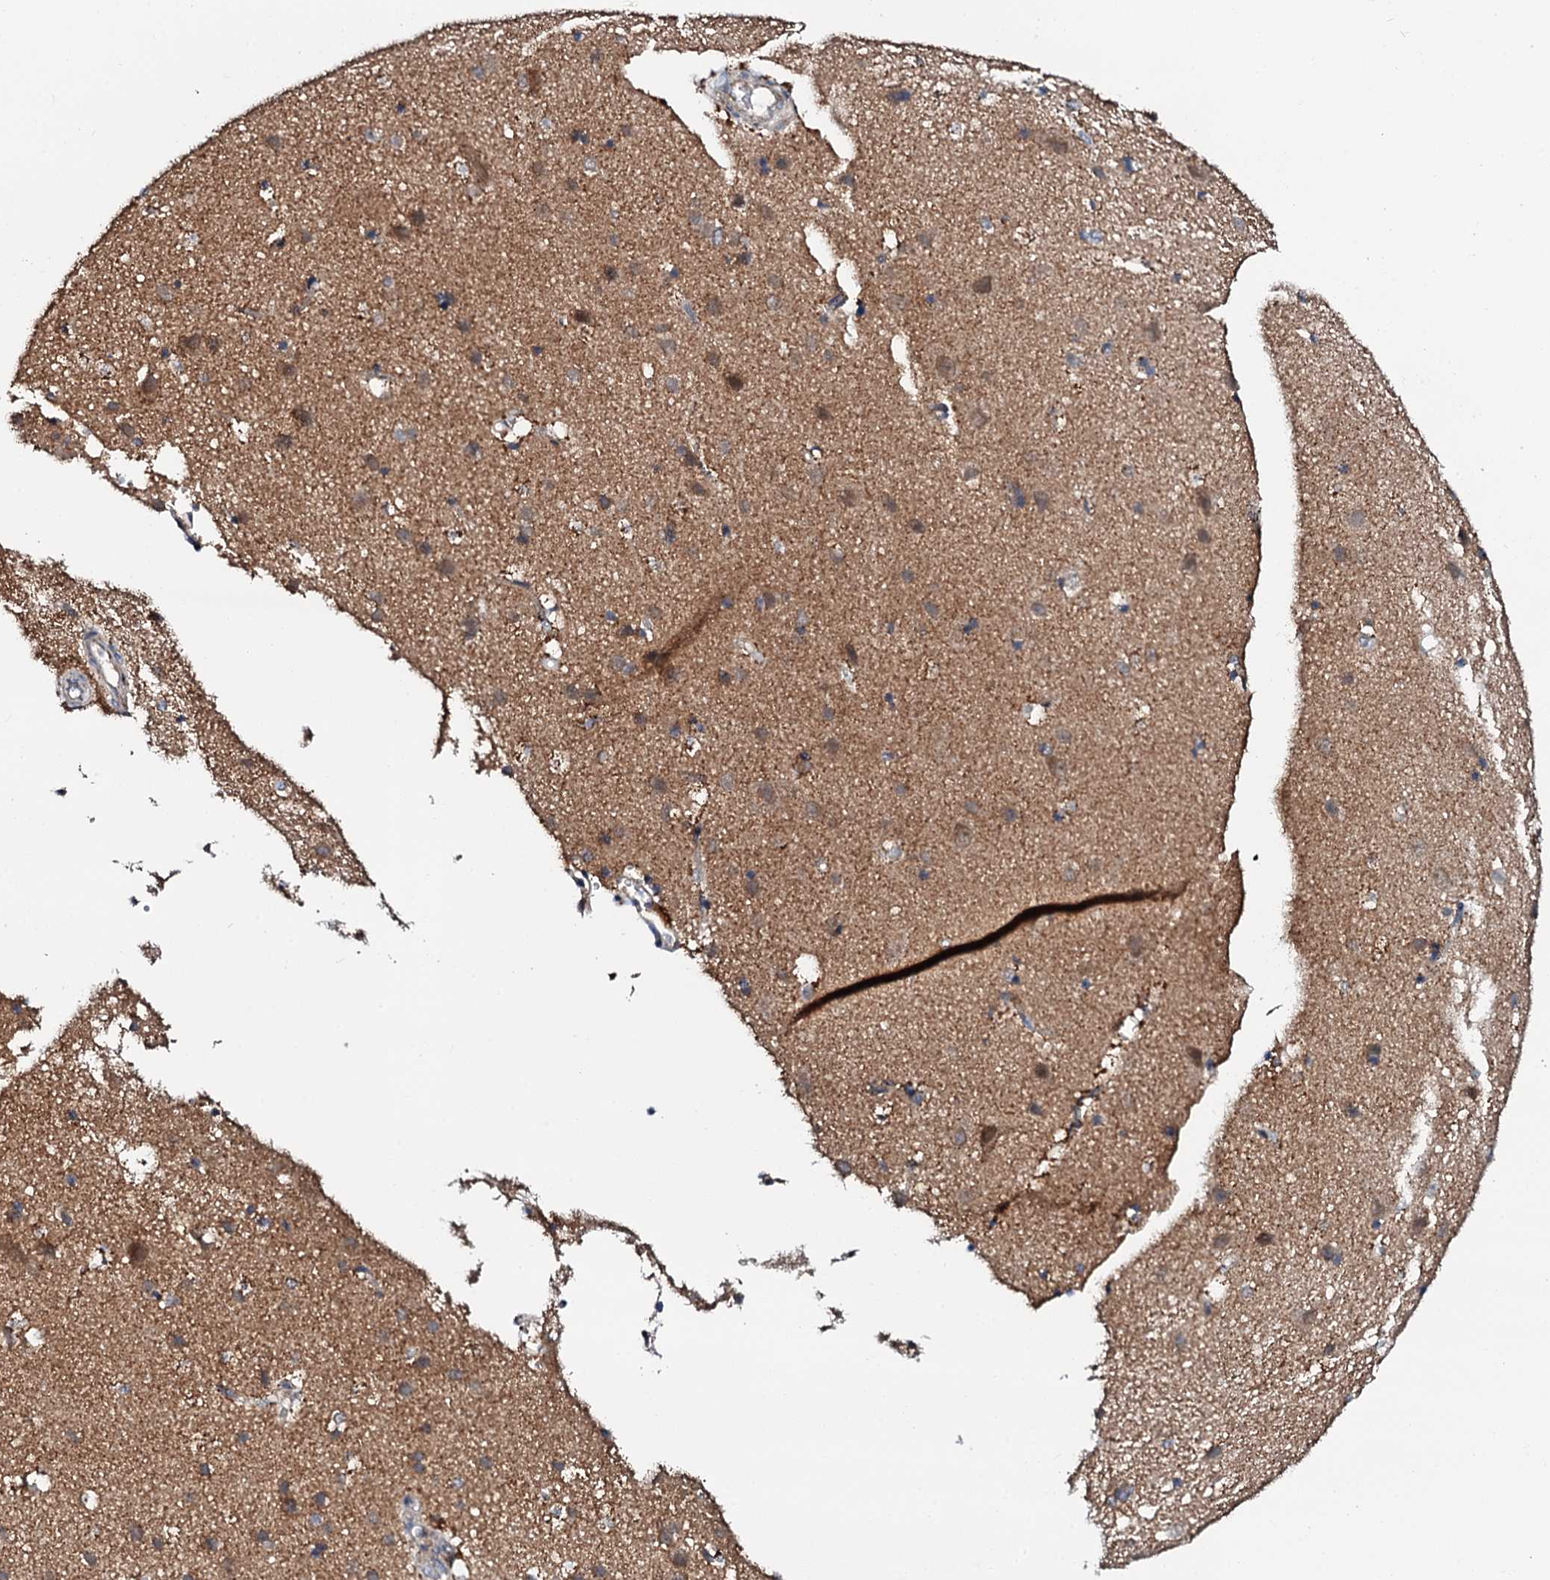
{"staining": {"intensity": "moderate", "quantity": ">75%", "location": "cytoplasmic/membranous"}, "tissue": "cerebral cortex", "cell_type": "Endothelial cells", "image_type": "normal", "snomed": [{"axis": "morphology", "description": "Normal tissue, NOS"}, {"axis": "topography", "description": "Cerebral cortex"}], "caption": "IHC image of benign cerebral cortex: human cerebral cortex stained using immunohistochemistry reveals medium levels of moderate protein expression localized specifically in the cytoplasmic/membranous of endothelial cells, appearing as a cytoplasmic/membranous brown color.", "gene": "UBE3C", "patient": {"sex": "male", "age": 54}}